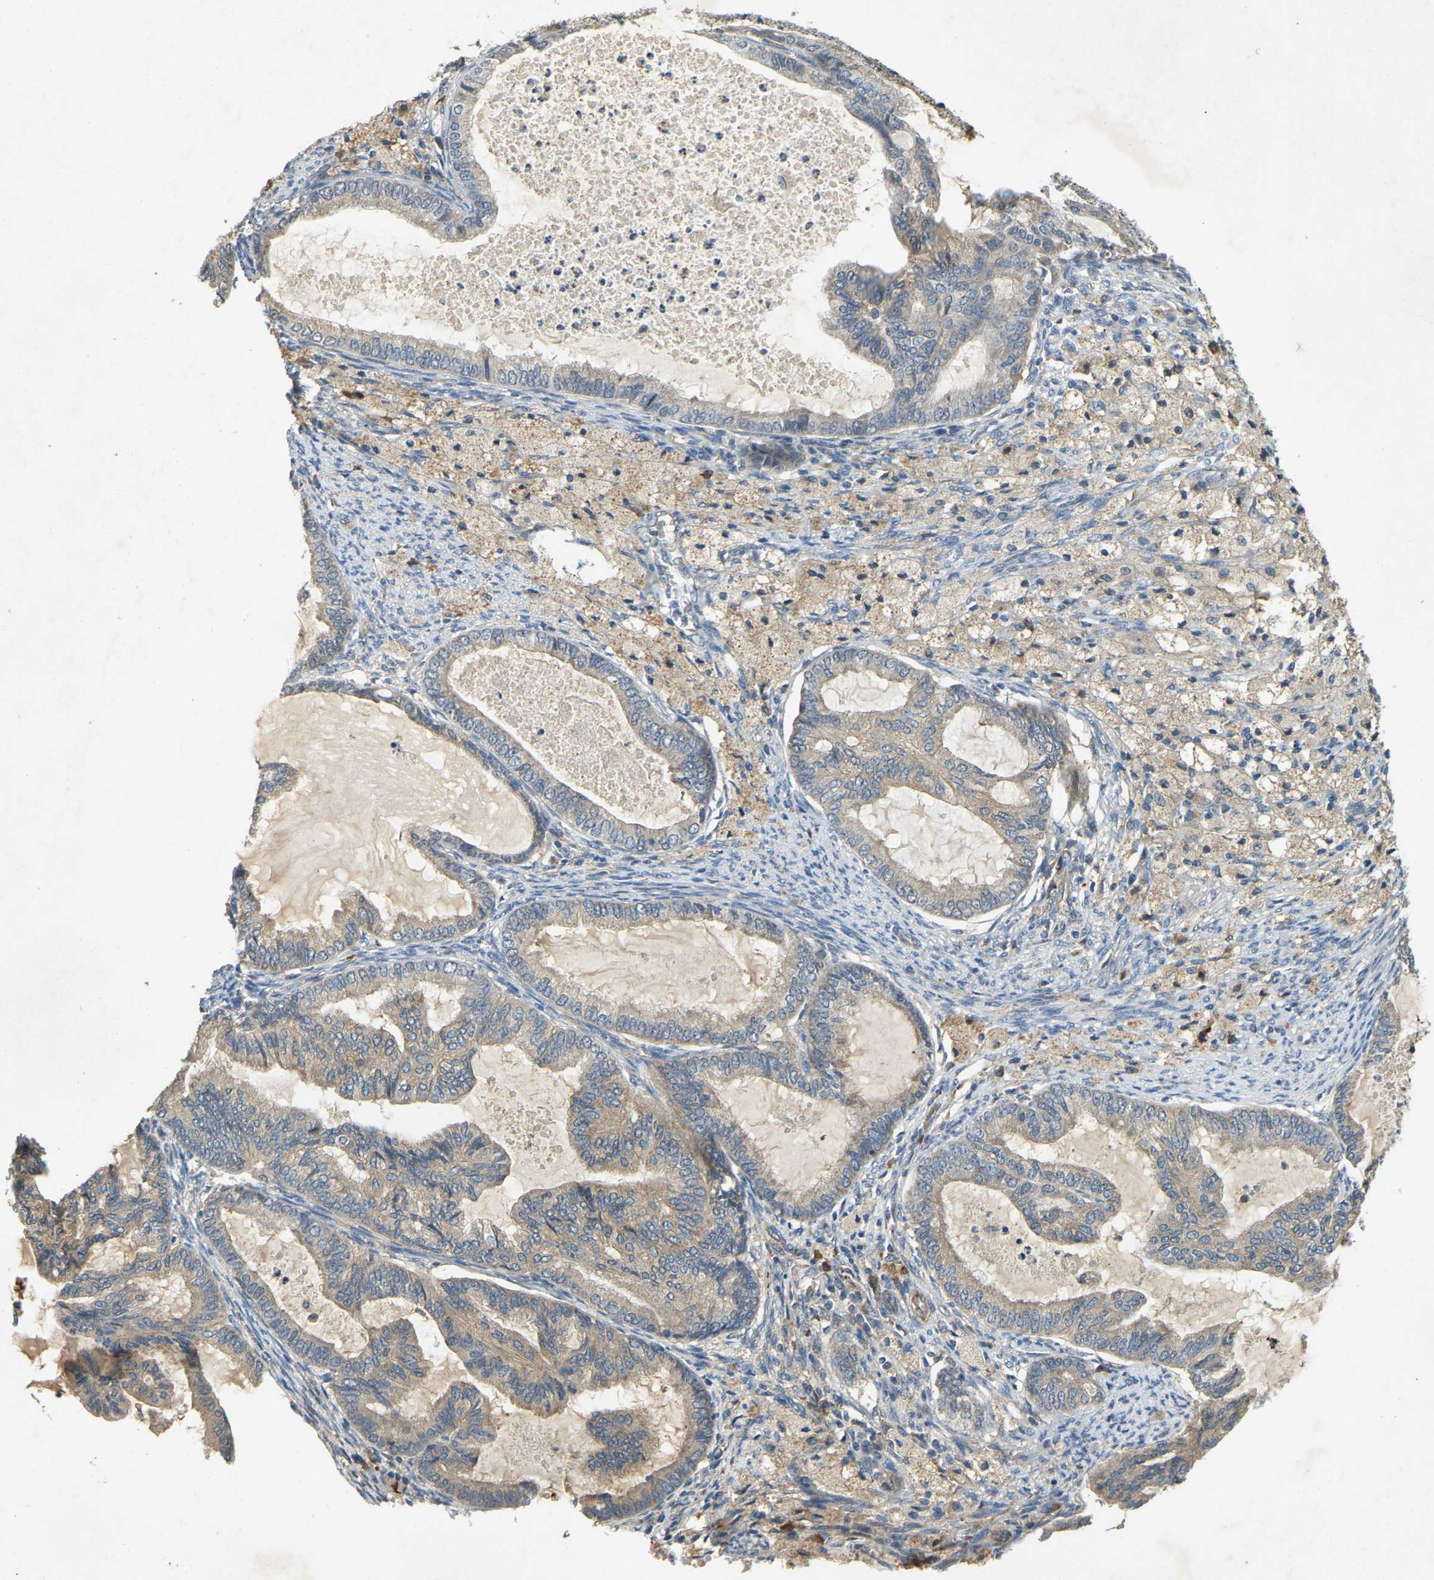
{"staining": {"intensity": "weak", "quantity": ">75%", "location": "cytoplasmic/membranous"}, "tissue": "cervical cancer", "cell_type": "Tumor cells", "image_type": "cancer", "snomed": [{"axis": "morphology", "description": "Normal tissue, NOS"}, {"axis": "morphology", "description": "Adenocarcinoma, NOS"}, {"axis": "topography", "description": "Cervix"}, {"axis": "topography", "description": "Endometrium"}], "caption": "An image of cervical adenocarcinoma stained for a protein exhibits weak cytoplasmic/membranous brown staining in tumor cells.", "gene": "CFLAR", "patient": {"sex": "female", "age": 86}}